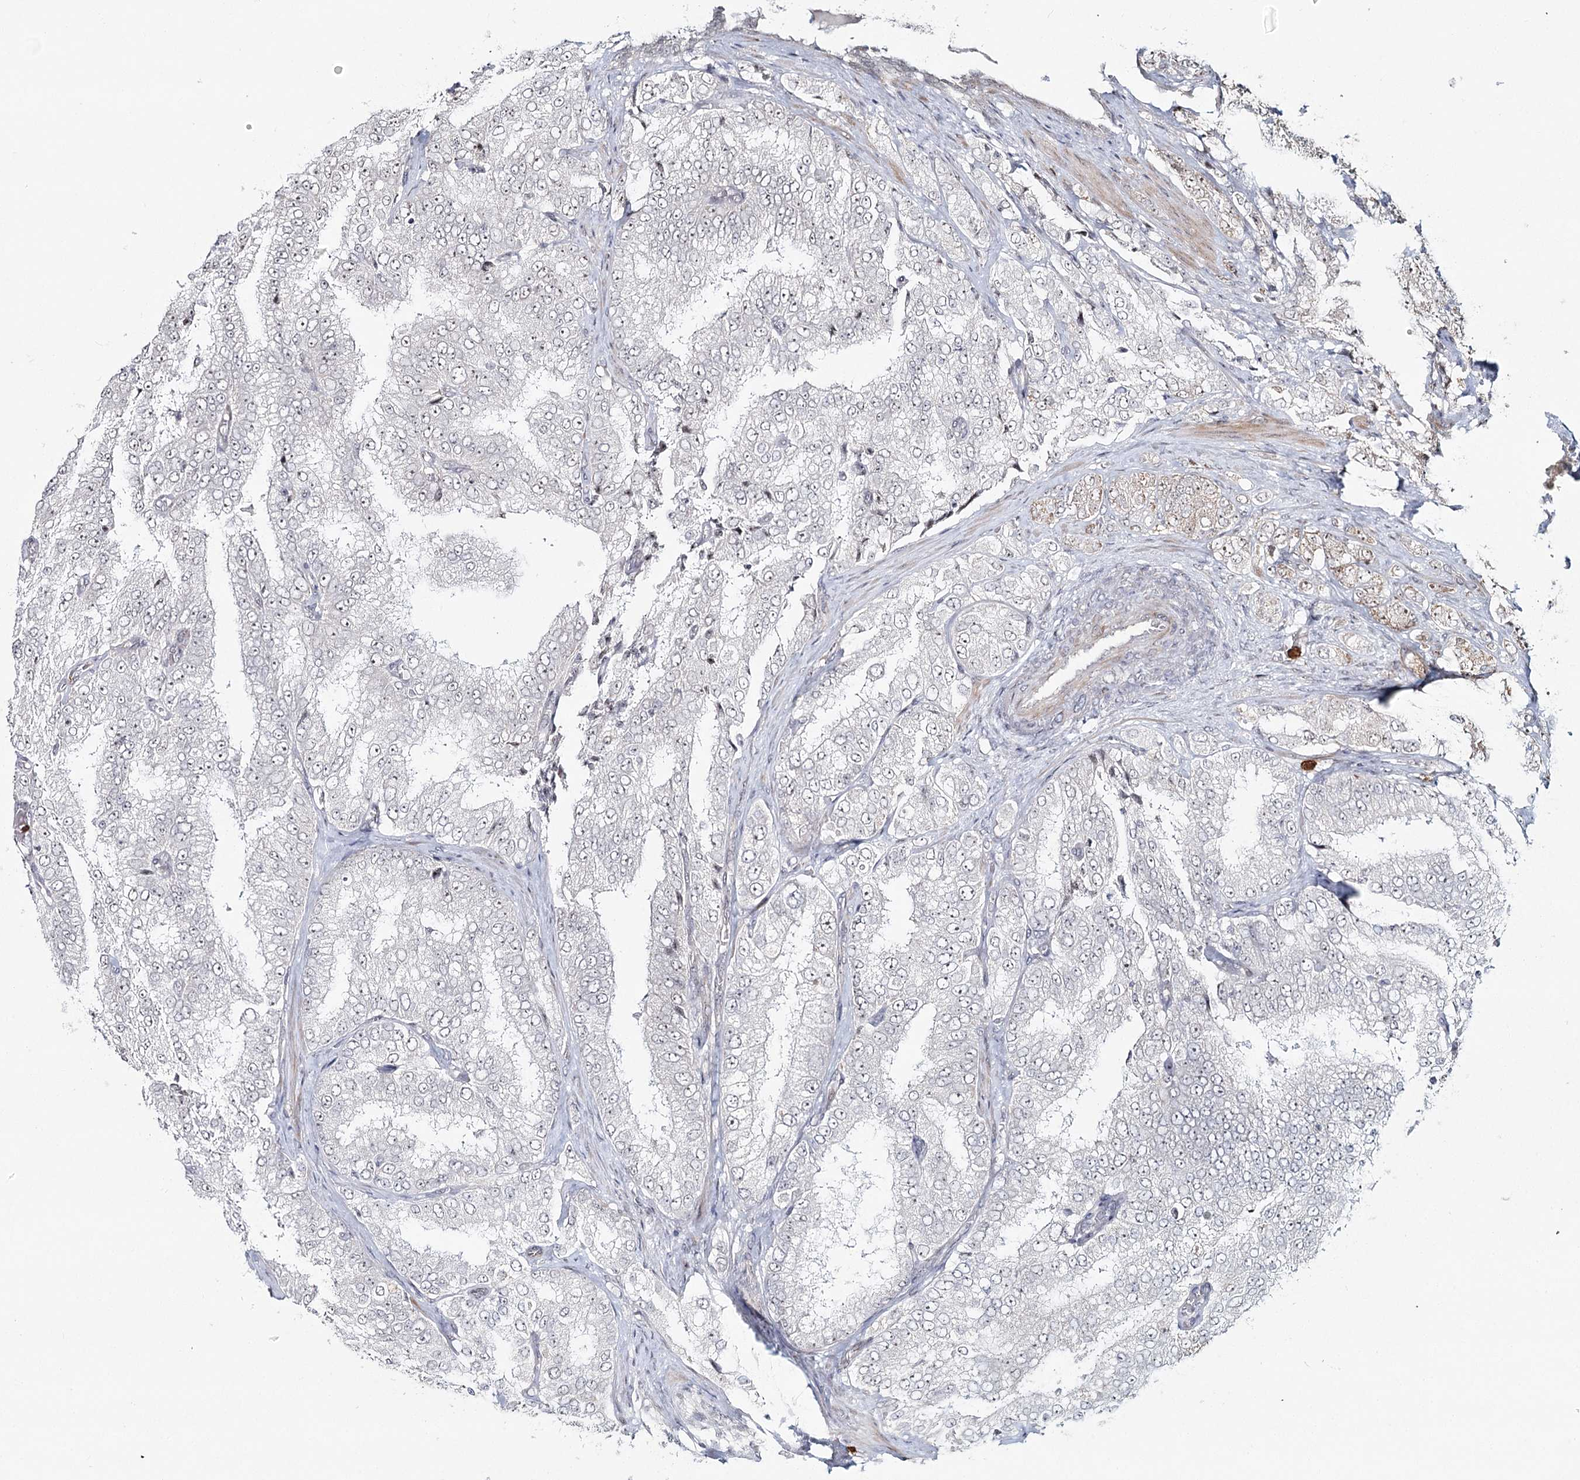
{"staining": {"intensity": "negative", "quantity": "none", "location": "none"}, "tissue": "prostate cancer", "cell_type": "Tumor cells", "image_type": "cancer", "snomed": [{"axis": "morphology", "description": "Adenocarcinoma, High grade"}, {"axis": "topography", "description": "Prostate"}], "caption": "DAB immunohistochemical staining of prostate adenocarcinoma (high-grade) reveals no significant positivity in tumor cells.", "gene": "ATAD1", "patient": {"sex": "male", "age": 58}}